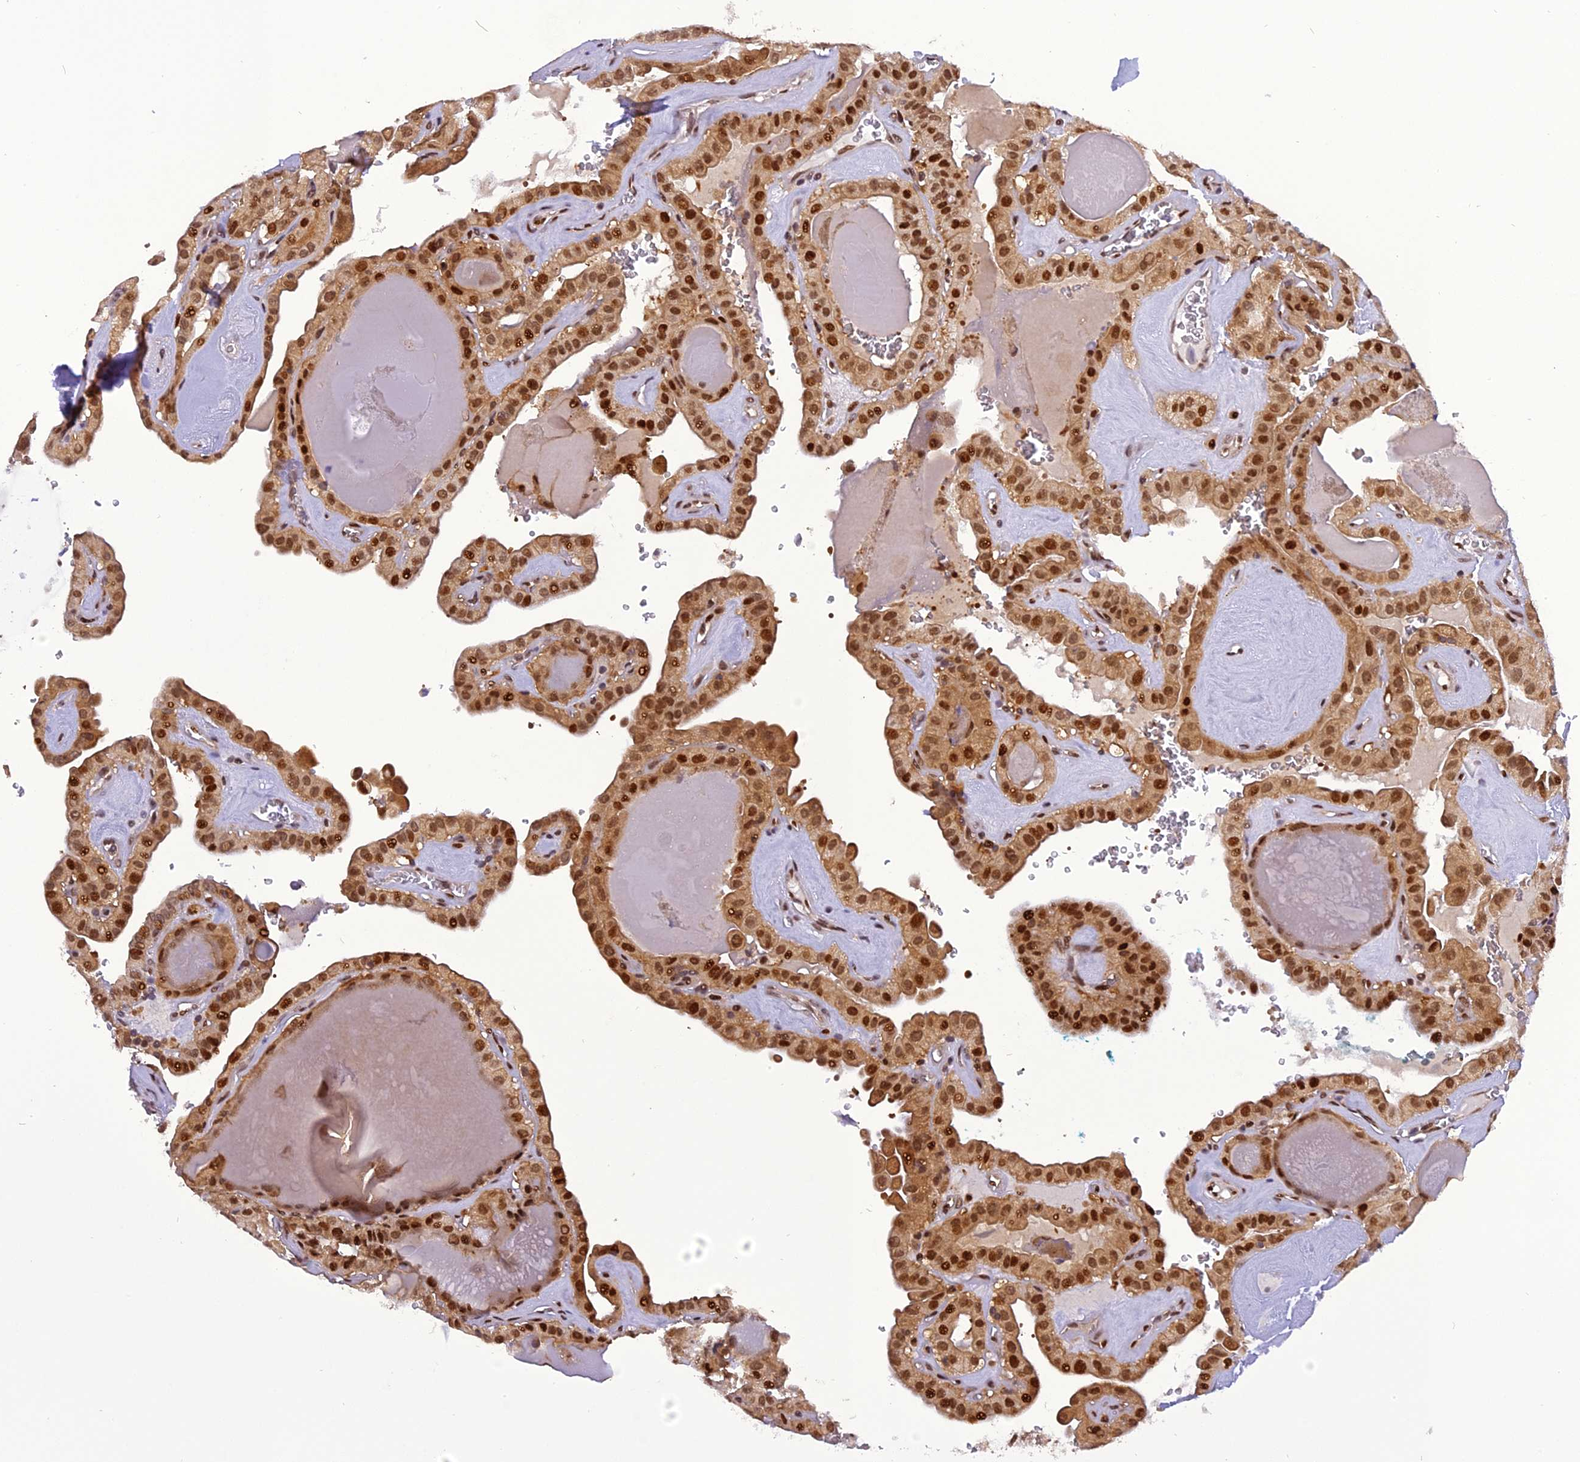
{"staining": {"intensity": "strong", "quantity": ">75%", "location": "cytoplasmic/membranous,nuclear"}, "tissue": "thyroid cancer", "cell_type": "Tumor cells", "image_type": "cancer", "snomed": [{"axis": "morphology", "description": "Papillary adenocarcinoma, NOS"}, {"axis": "topography", "description": "Thyroid gland"}], "caption": "Thyroid papillary adenocarcinoma tissue reveals strong cytoplasmic/membranous and nuclear staining in about >75% of tumor cells", "gene": "RABGGTA", "patient": {"sex": "male", "age": 52}}